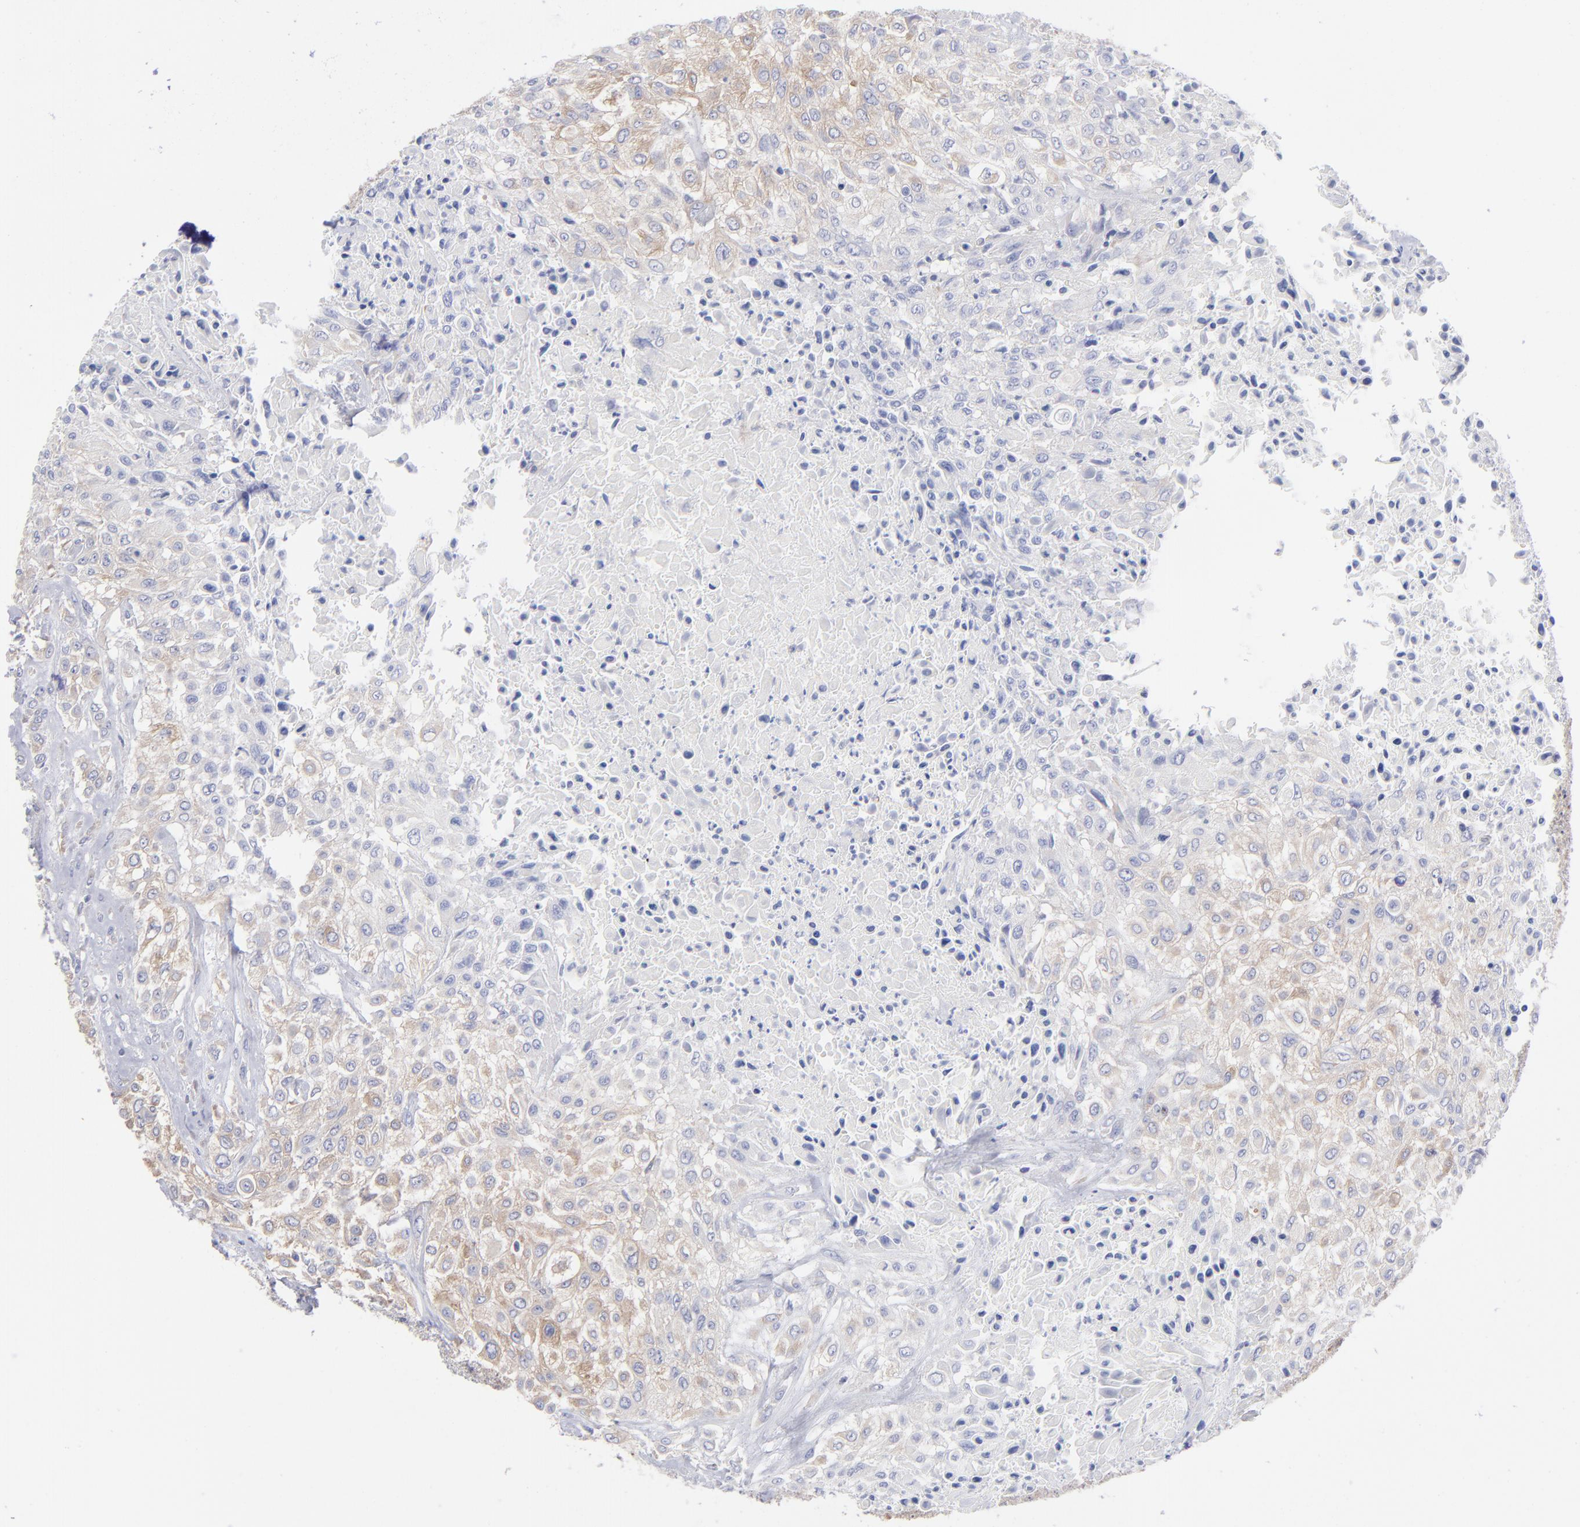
{"staining": {"intensity": "moderate", "quantity": "25%-75%", "location": "cytoplasmic/membranous"}, "tissue": "urothelial cancer", "cell_type": "Tumor cells", "image_type": "cancer", "snomed": [{"axis": "morphology", "description": "Urothelial carcinoma, High grade"}, {"axis": "topography", "description": "Urinary bladder"}], "caption": "Human urothelial cancer stained with a brown dye demonstrates moderate cytoplasmic/membranous positive staining in approximately 25%-75% of tumor cells.", "gene": "EIF2AK2", "patient": {"sex": "male", "age": 57}}